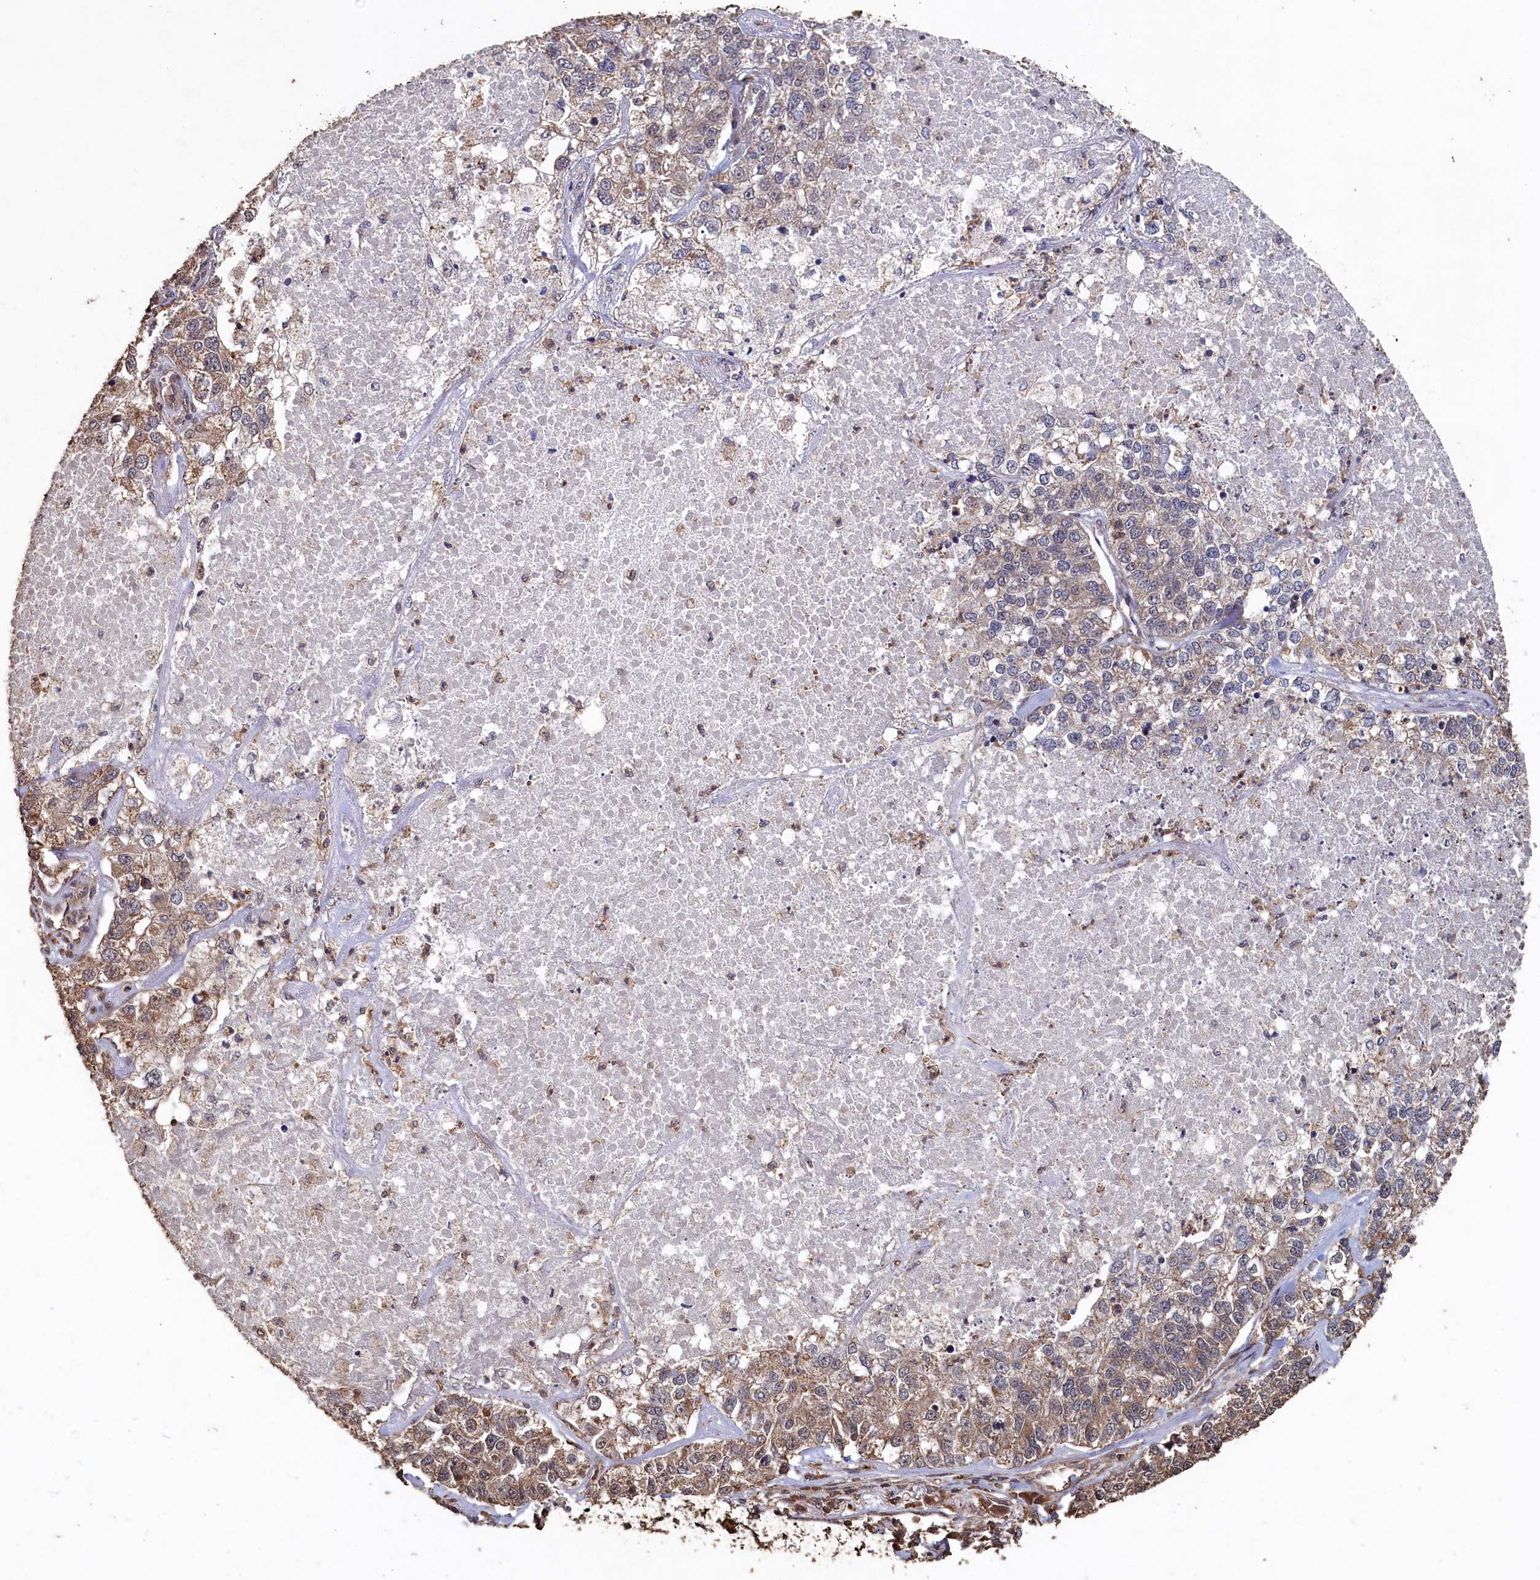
{"staining": {"intensity": "weak", "quantity": "25%-75%", "location": "cytoplasmic/membranous"}, "tissue": "lung cancer", "cell_type": "Tumor cells", "image_type": "cancer", "snomed": [{"axis": "morphology", "description": "Adenocarcinoma, NOS"}, {"axis": "topography", "description": "Lung"}], "caption": "Immunohistochemistry micrograph of neoplastic tissue: human lung cancer stained using immunohistochemistry shows low levels of weak protein expression localized specifically in the cytoplasmic/membranous of tumor cells, appearing as a cytoplasmic/membranous brown color.", "gene": "PIGN", "patient": {"sex": "male", "age": 49}}